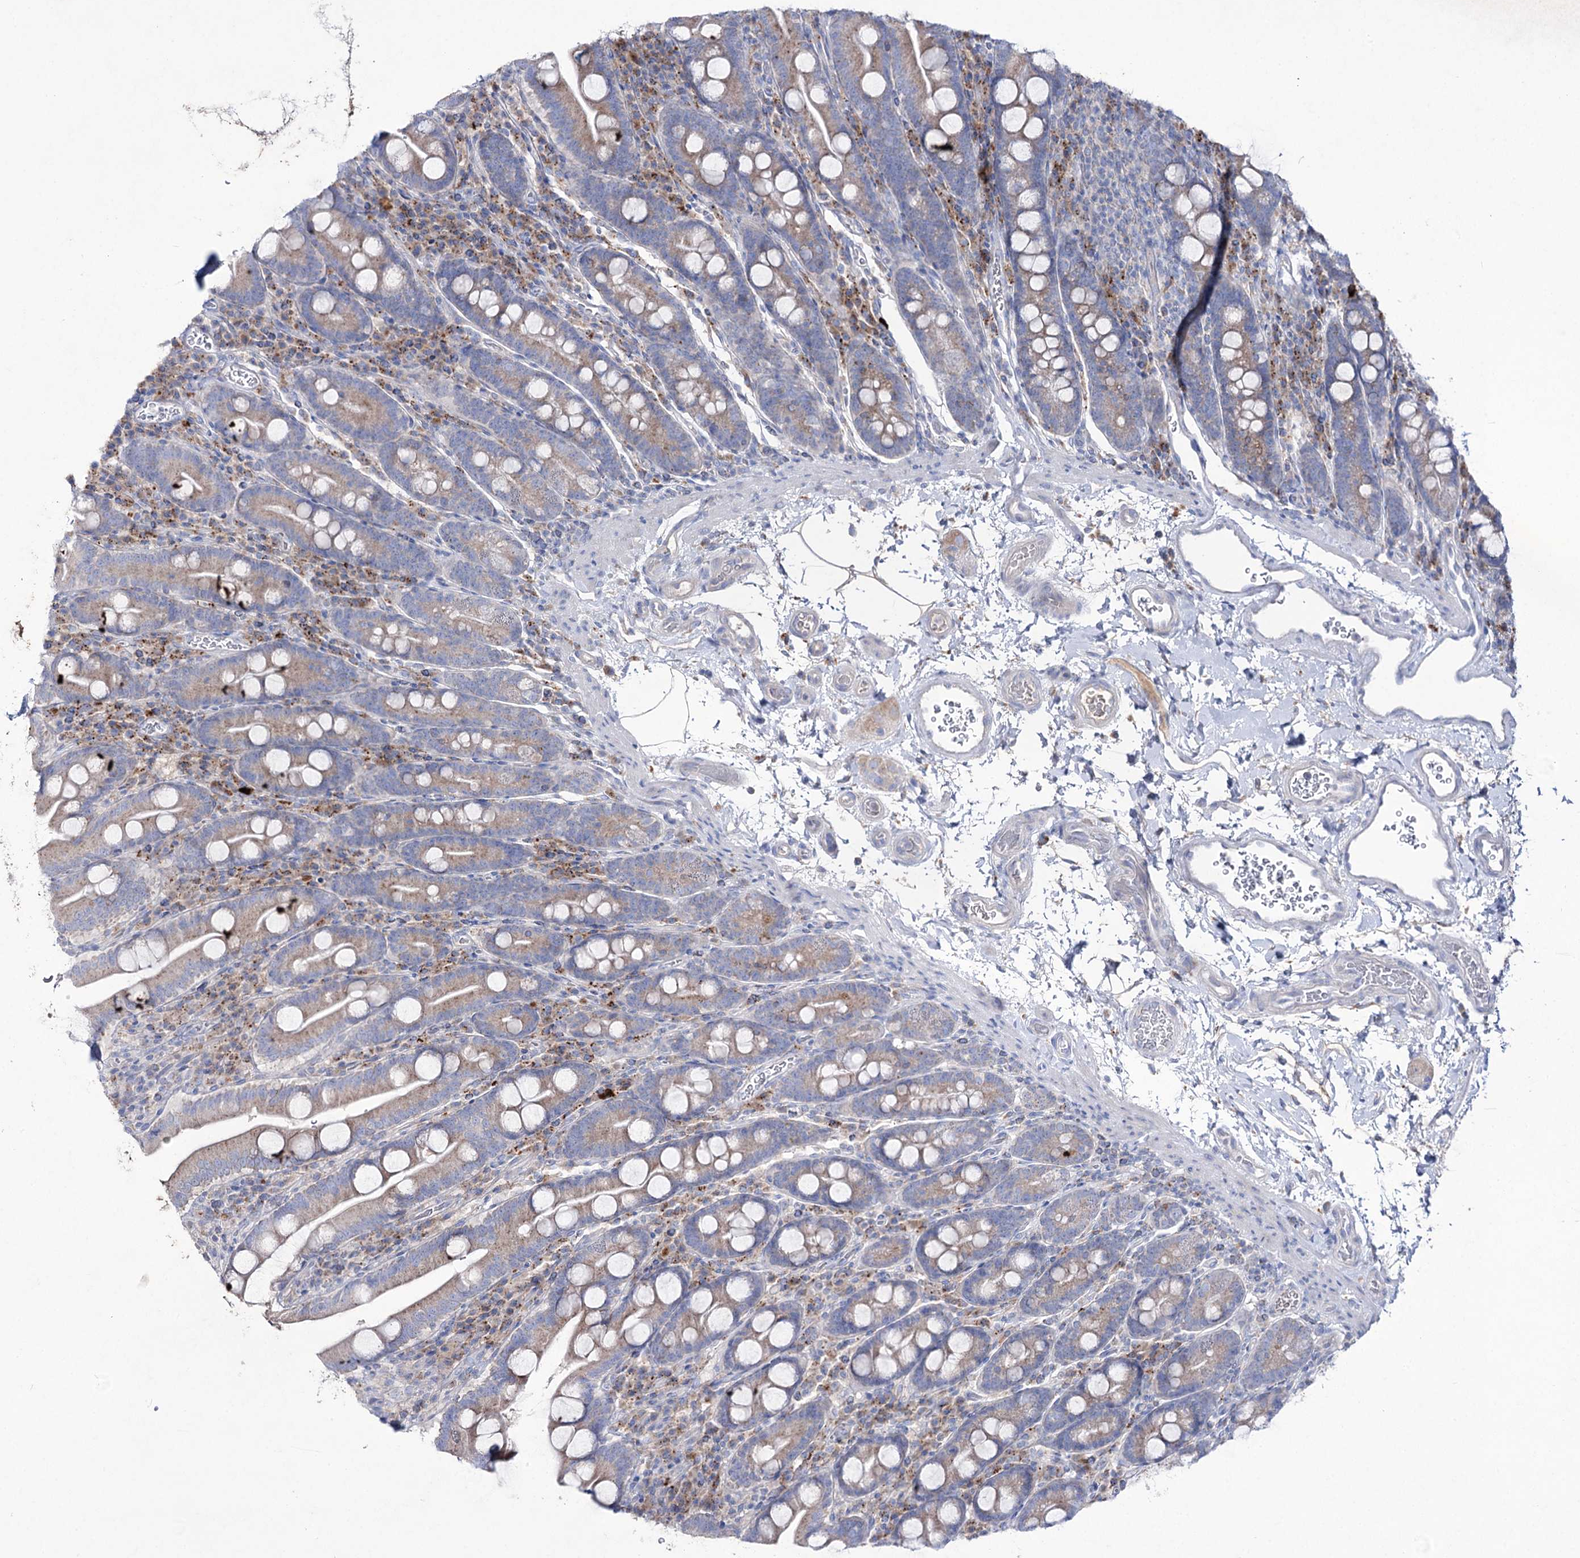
{"staining": {"intensity": "weak", "quantity": ">75%", "location": "cytoplasmic/membranous"}, "tissue": "duodenum", "cell_type": "Glandular cells", "image_type": "normal", "snomed": [{"axis": "morphology", "description": "Normal tissue, NOS"}, {"axis": "topography", "description": "Duodenum"}], "caption": "The image exhibits immunohistochemical staining of unremarkable duodenum. There is weak cytoplasmic/membranous staining is present in approximately >75% of glandular cells.", "gene": "NAGLU", "patient": {"sex": "male", "age": 35}}